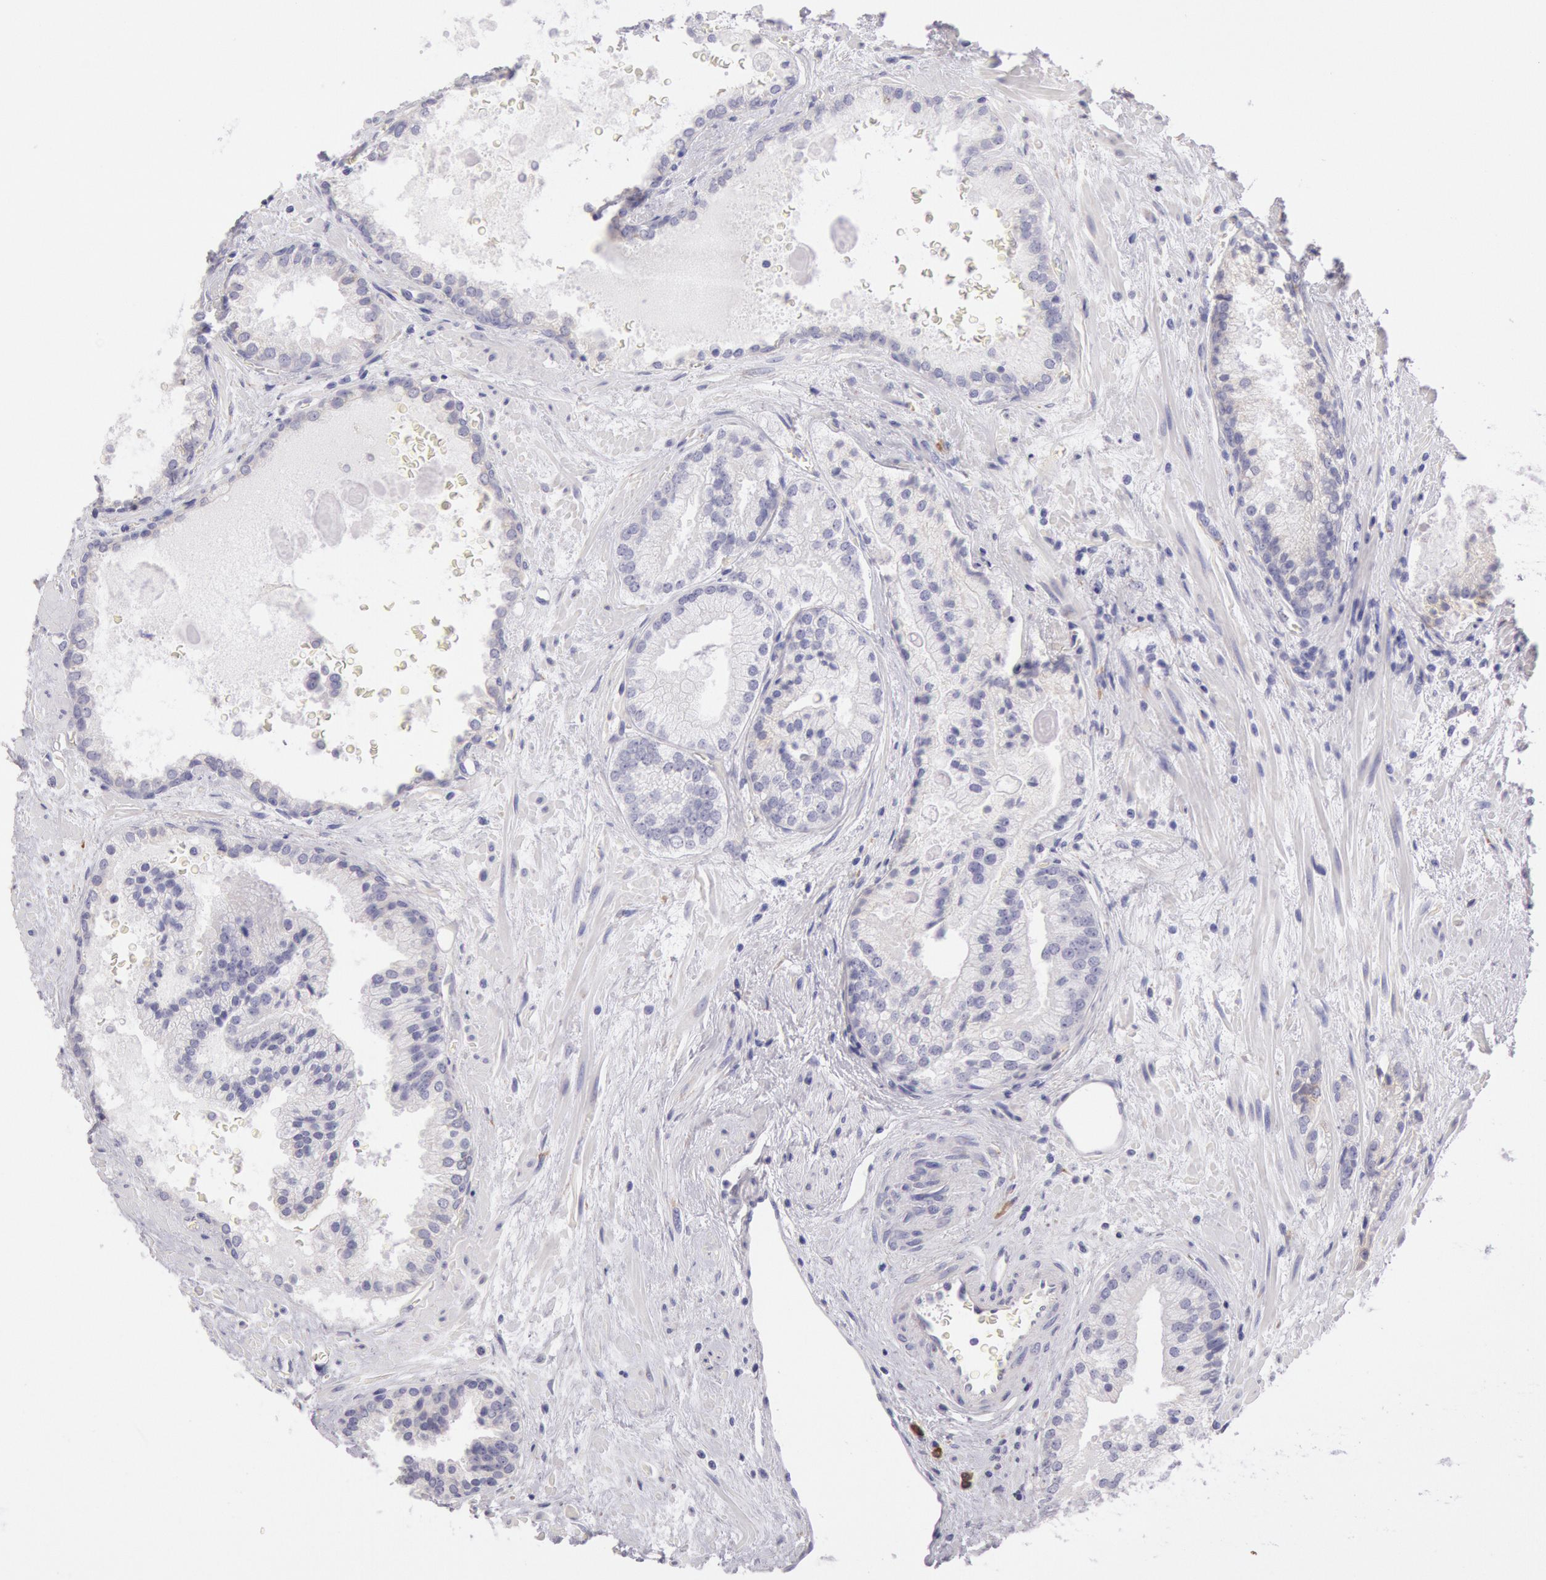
{"staining": {"intensity": "weak", "quantity": "<25%", "location": "cytoplasmic/membranous"}, "tissue": "prostate cancer", "cell_type": "Tumor cells", "image_type": "cancer", "snomed": [{"axis": "morphology", "description": "Adenocarcinoma, Medium grade"}, {"axis": "topography", "description": "Prostate"}], "caption": "A histopathology image of prostate cancer (medium-grade adenocarcinoma) stained for a protein displays no brown staining in tumor cells. Nuclei are stained in blue.", "gene": "CIDEB", "patient": {"sex": "male", "age": 70}}